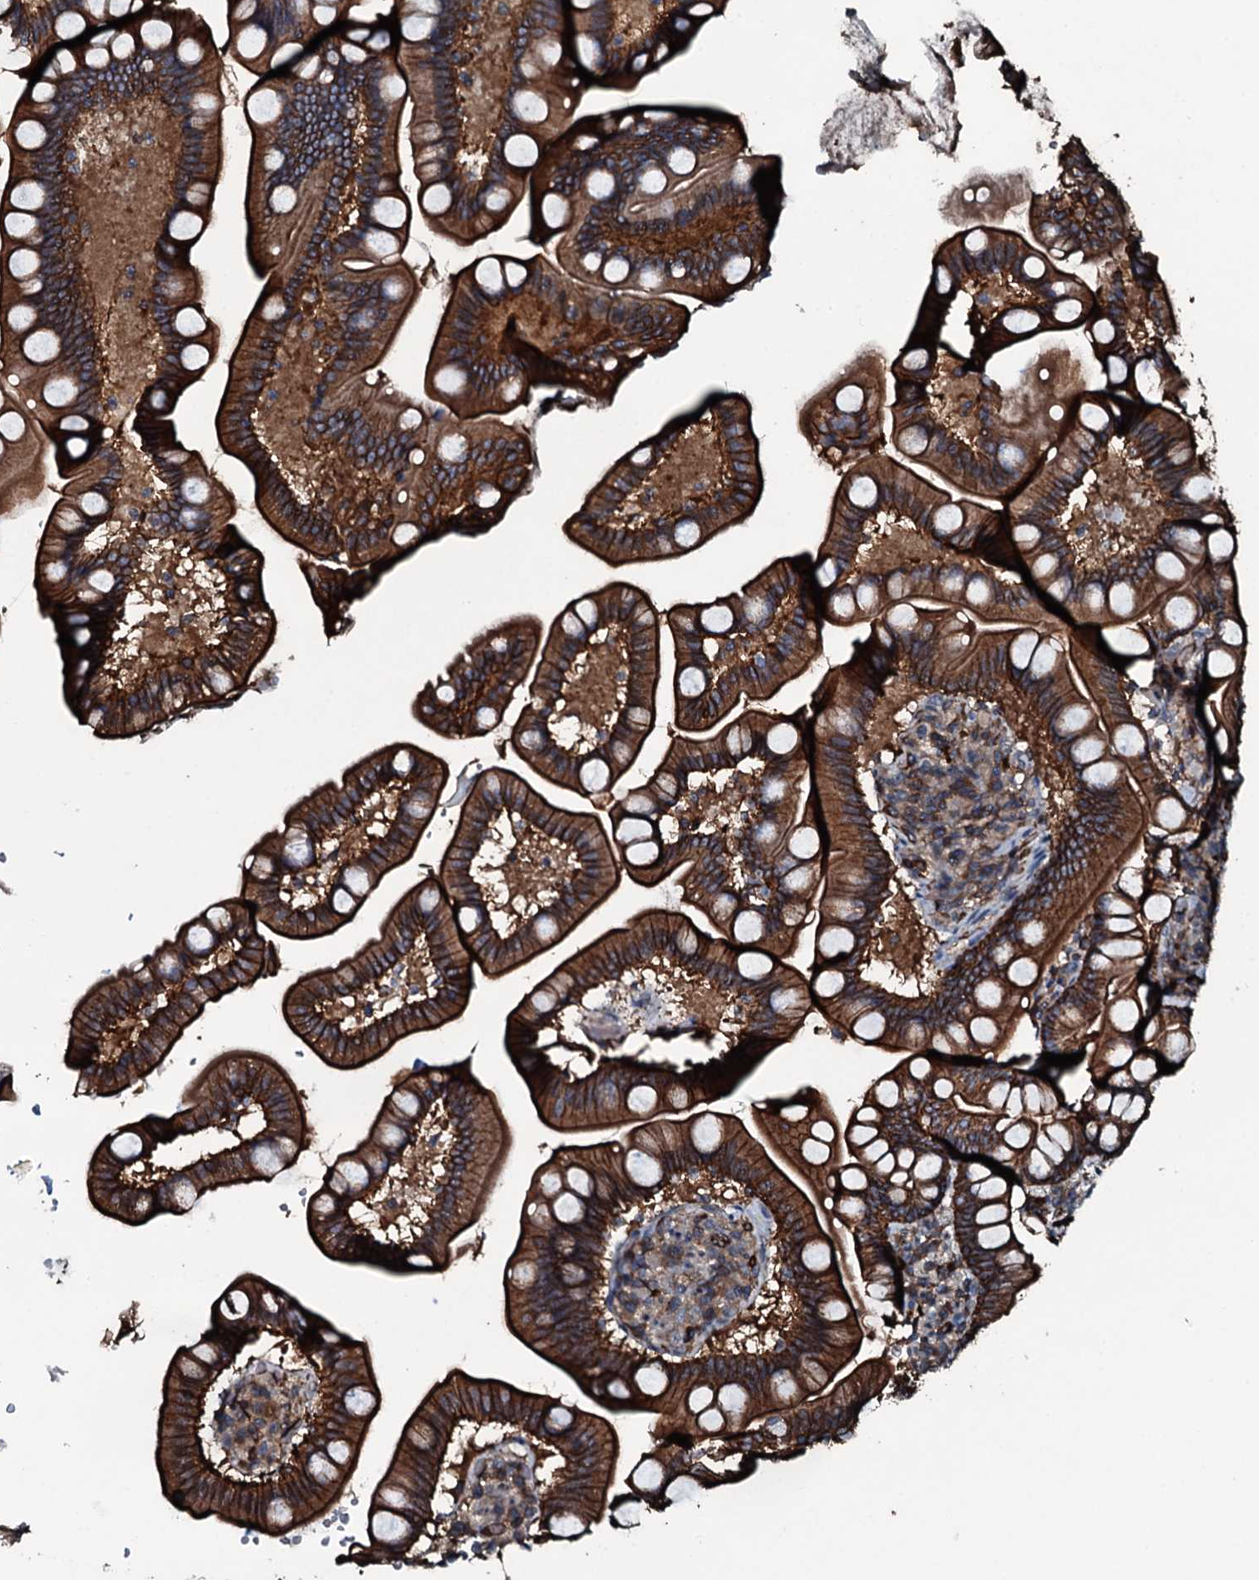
{"staining": {"intensity": "strong", "quantity": ">75%", "location": "cytoplasmic/membranous"}, "tissue": "small intestine", "cell_type": "Glandular cells", "image_type": "normal", "snomed": [{"axis": "morphology", "description": "Normal tissue, NOS"}, {"axis": "topography", "description": "Small intestine"}], "caption": "Immunohistochemistry image of normal human small intestine stained for a protein (brown), which reveals high levels of strong cytoplasmic/membranous staining in approximately >75% of glandular cells.", "gene": "SLC25A38", "patient": {"sex": "female", "age": 64}}